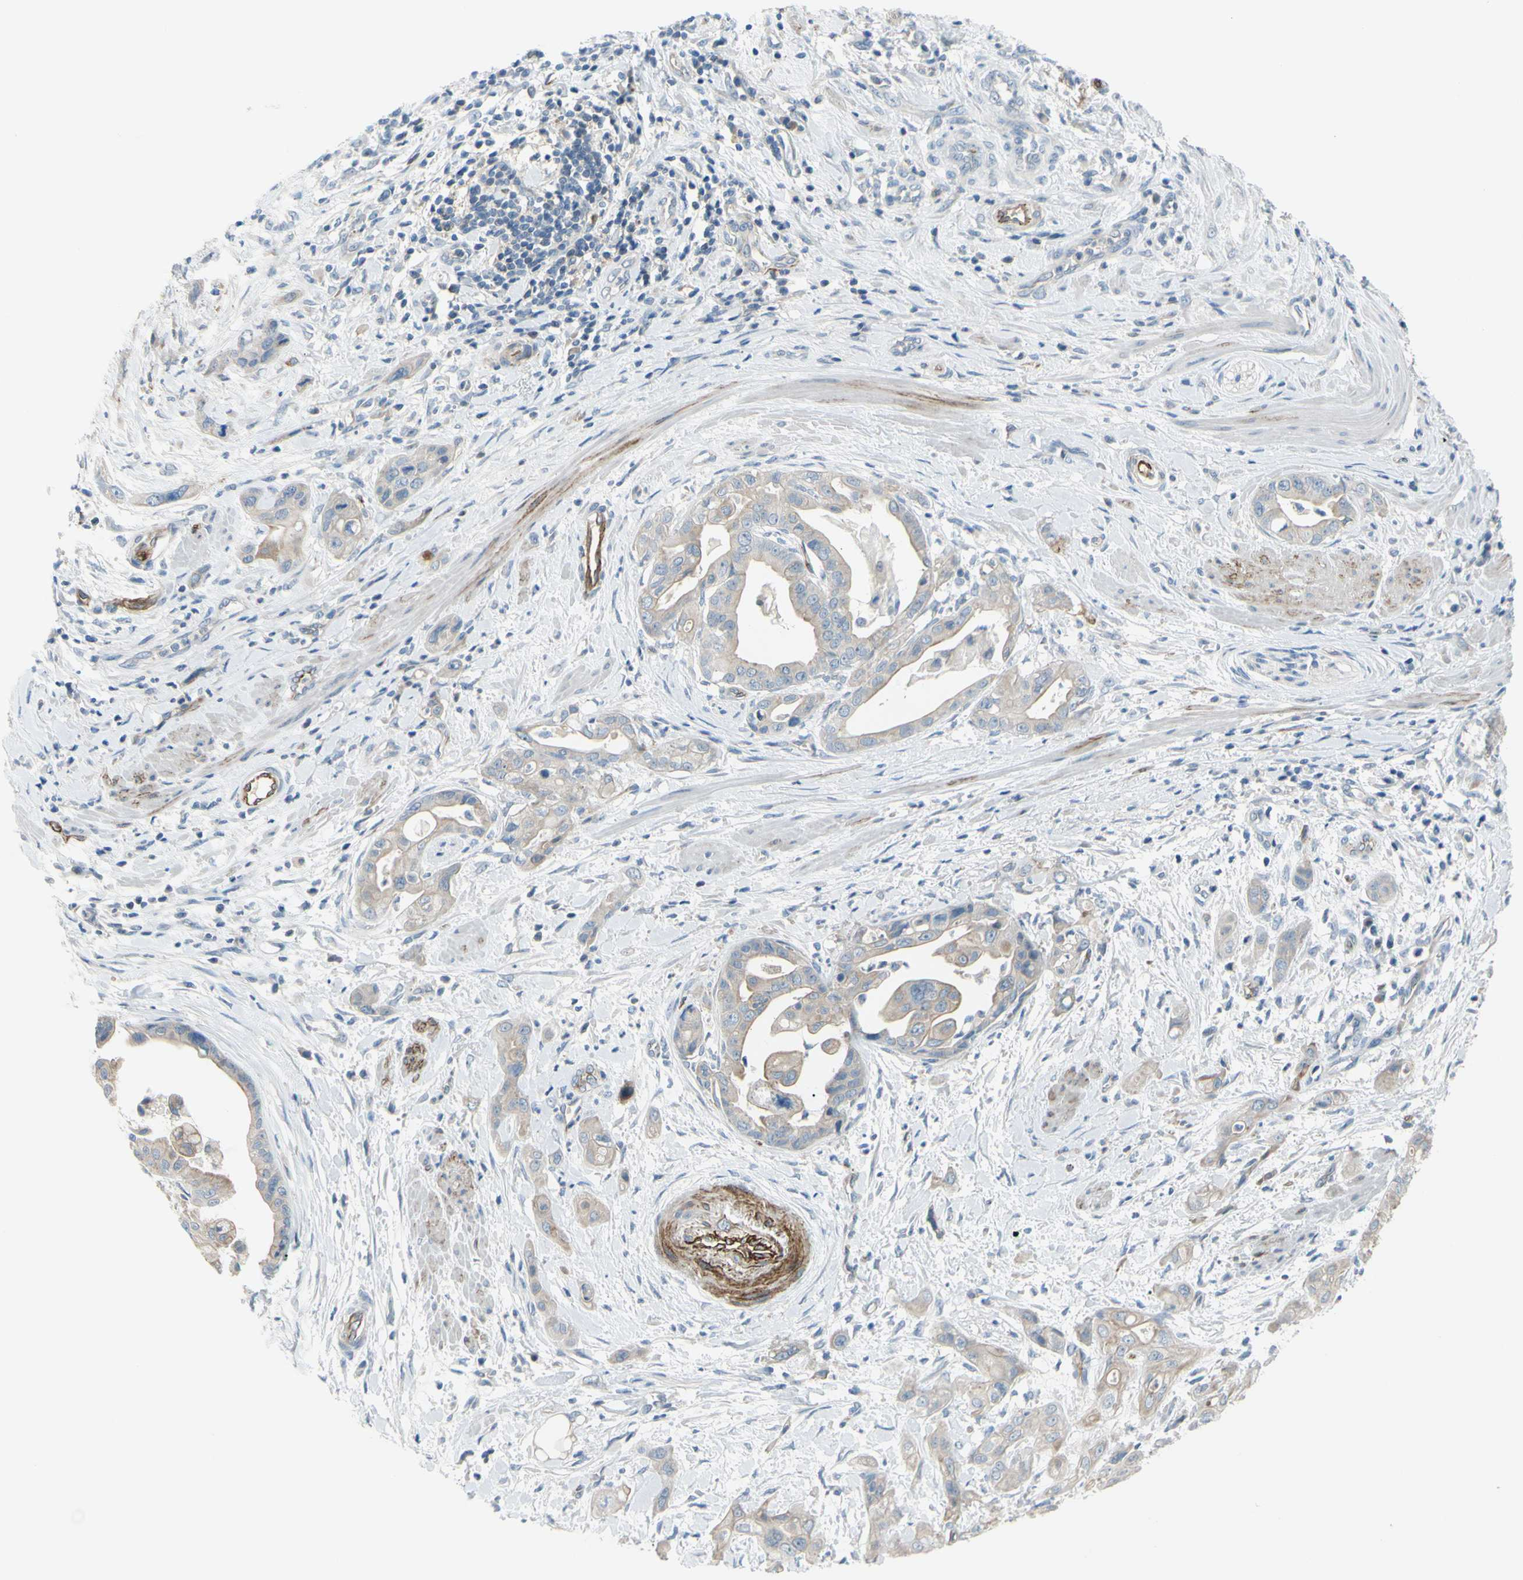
{"staining": {"intensity": "weak", "quantity": ">75%", "location": "cytoplasmic/membranous"}, "tissue": "pancreatic cancer", "cell_type": "Tumor cells", "image_type": "cancer", "snomed": [{"axis": "morphology", "description": "Adenocarcinoma, NOS"}, {"axis": "topography", "description": "Pancreas"}], "caption": "Immunohistochemical staining of pancreatic adenocarcinoma demonstrates weak cytoplasmic/membranous protein staining in approximately >75% of tumor cells.", "gene": "PRRG2", "patient": {"sex": "female", "age": 75}}